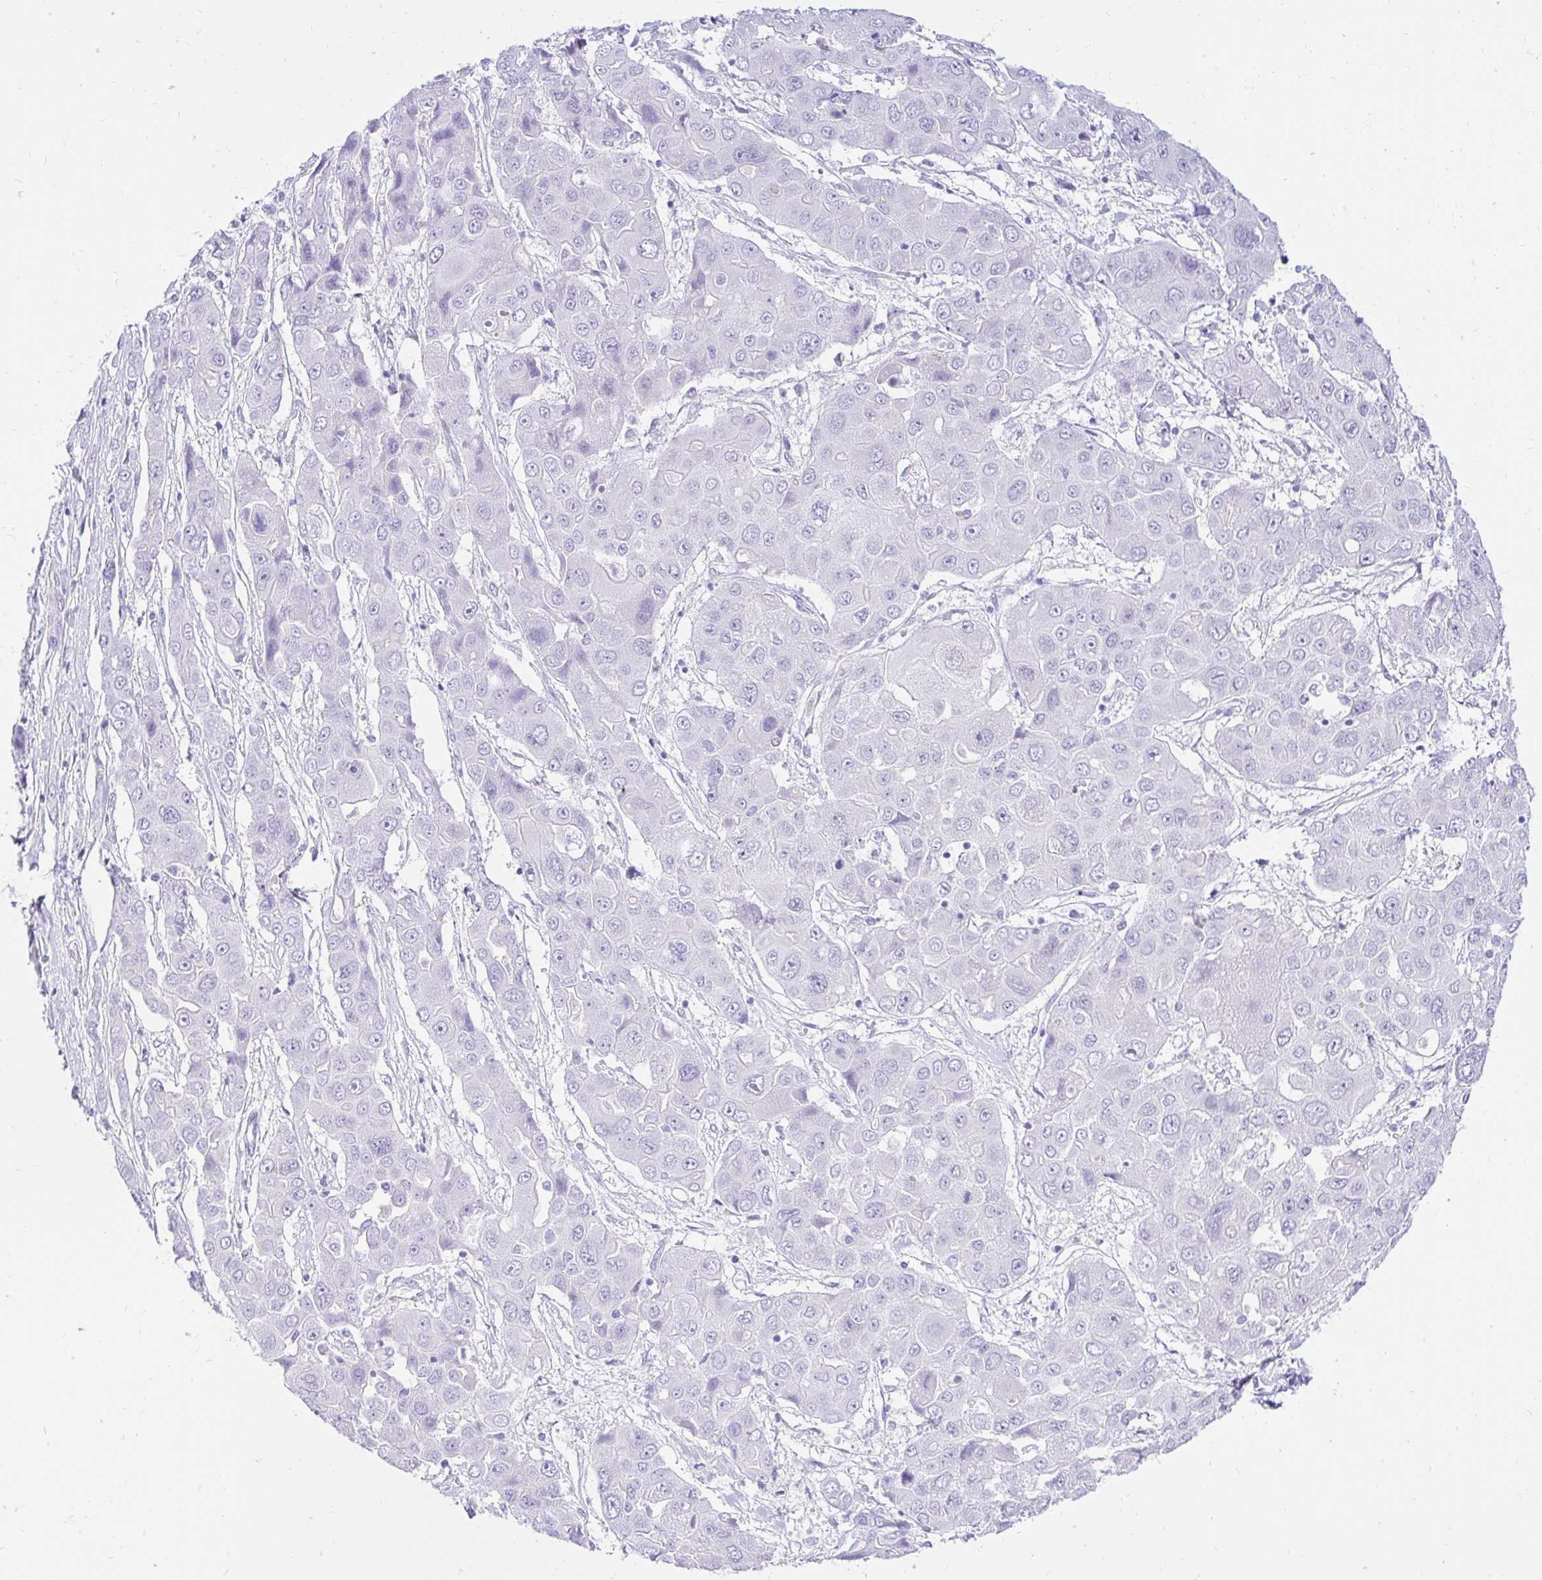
{"staining": {"intensity": "negative", "quantity": "none", "location": "none"}, "tissue": "liver cancer", "cell_type": "Tumor cells", "image_type": "cancer", "snomed": [{"axis": "morphology", "description": "Cholangiocarcinoma"}, {"axis": "topography", "description": "Liver"}], "caption": "The immunohistochemistry (IHC) micrograph has no significant expression in tumor cells of liver cancer (cholangiocarcinoma) tissue. (DAB IHC, high magnification).", "gene": "FATE1", "patient": {"sex": "male", "age": 67}}